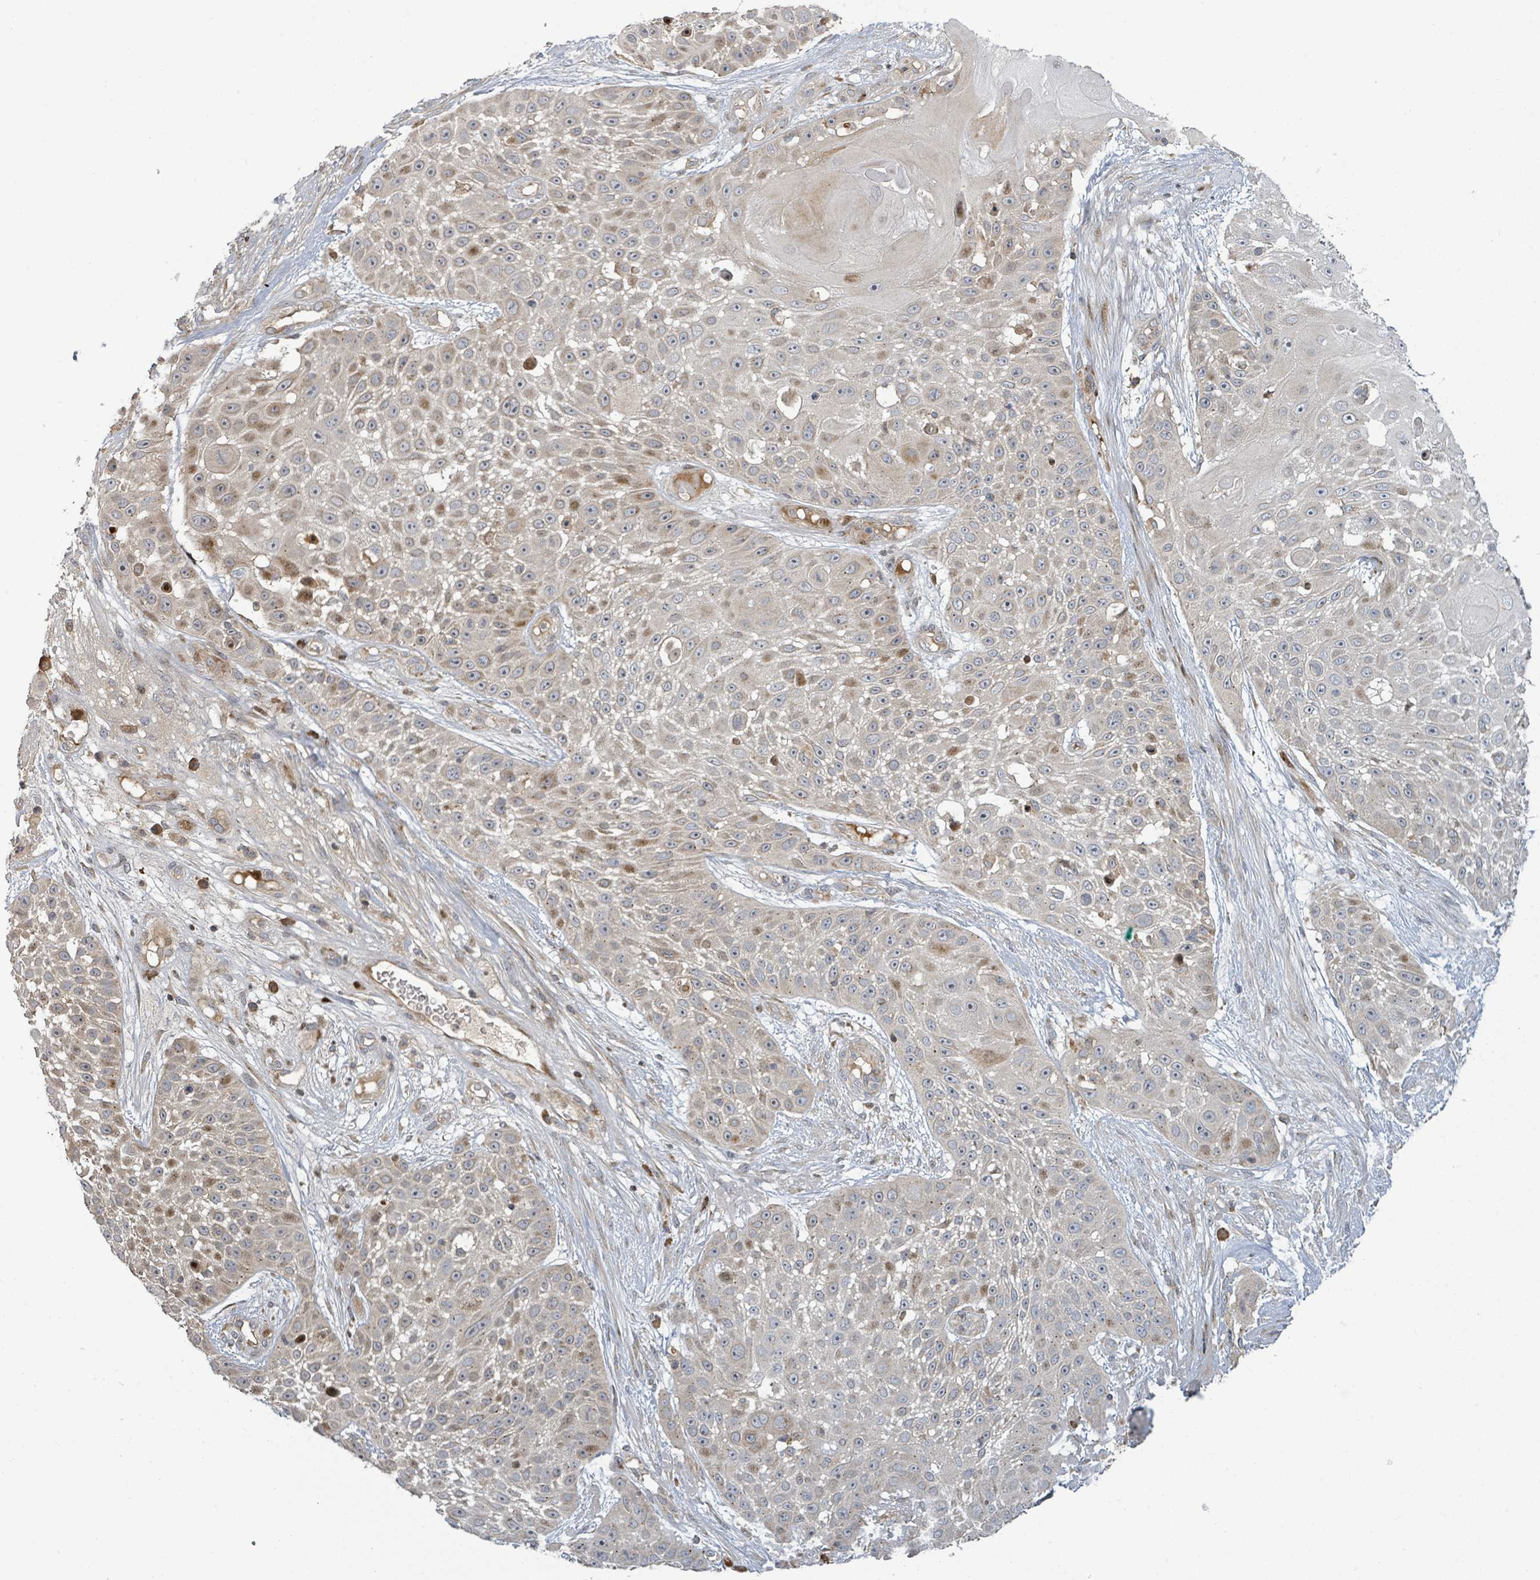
{"staining": {"intensity": "moderate", "quantity": "<25%", "location": "cytoplasmic/membranous"}, "tissue": "skin cancer", "cell_type": "Tumor cells", "image_type": "cancer", "snomed": [{"axis": "morphology", "description": "Squamous cell carcinoma, NOS"}, {"axis": "topography", "description": "Skin"}], "caption": "The image shows immunohistochemical staining of skin cancer. There is moderate cytoplasmic/membranous expression is identified in approximately <25% of tumor cells.", "gene": "CFAP210", "patient": {"sex": "female", "age": 86}}